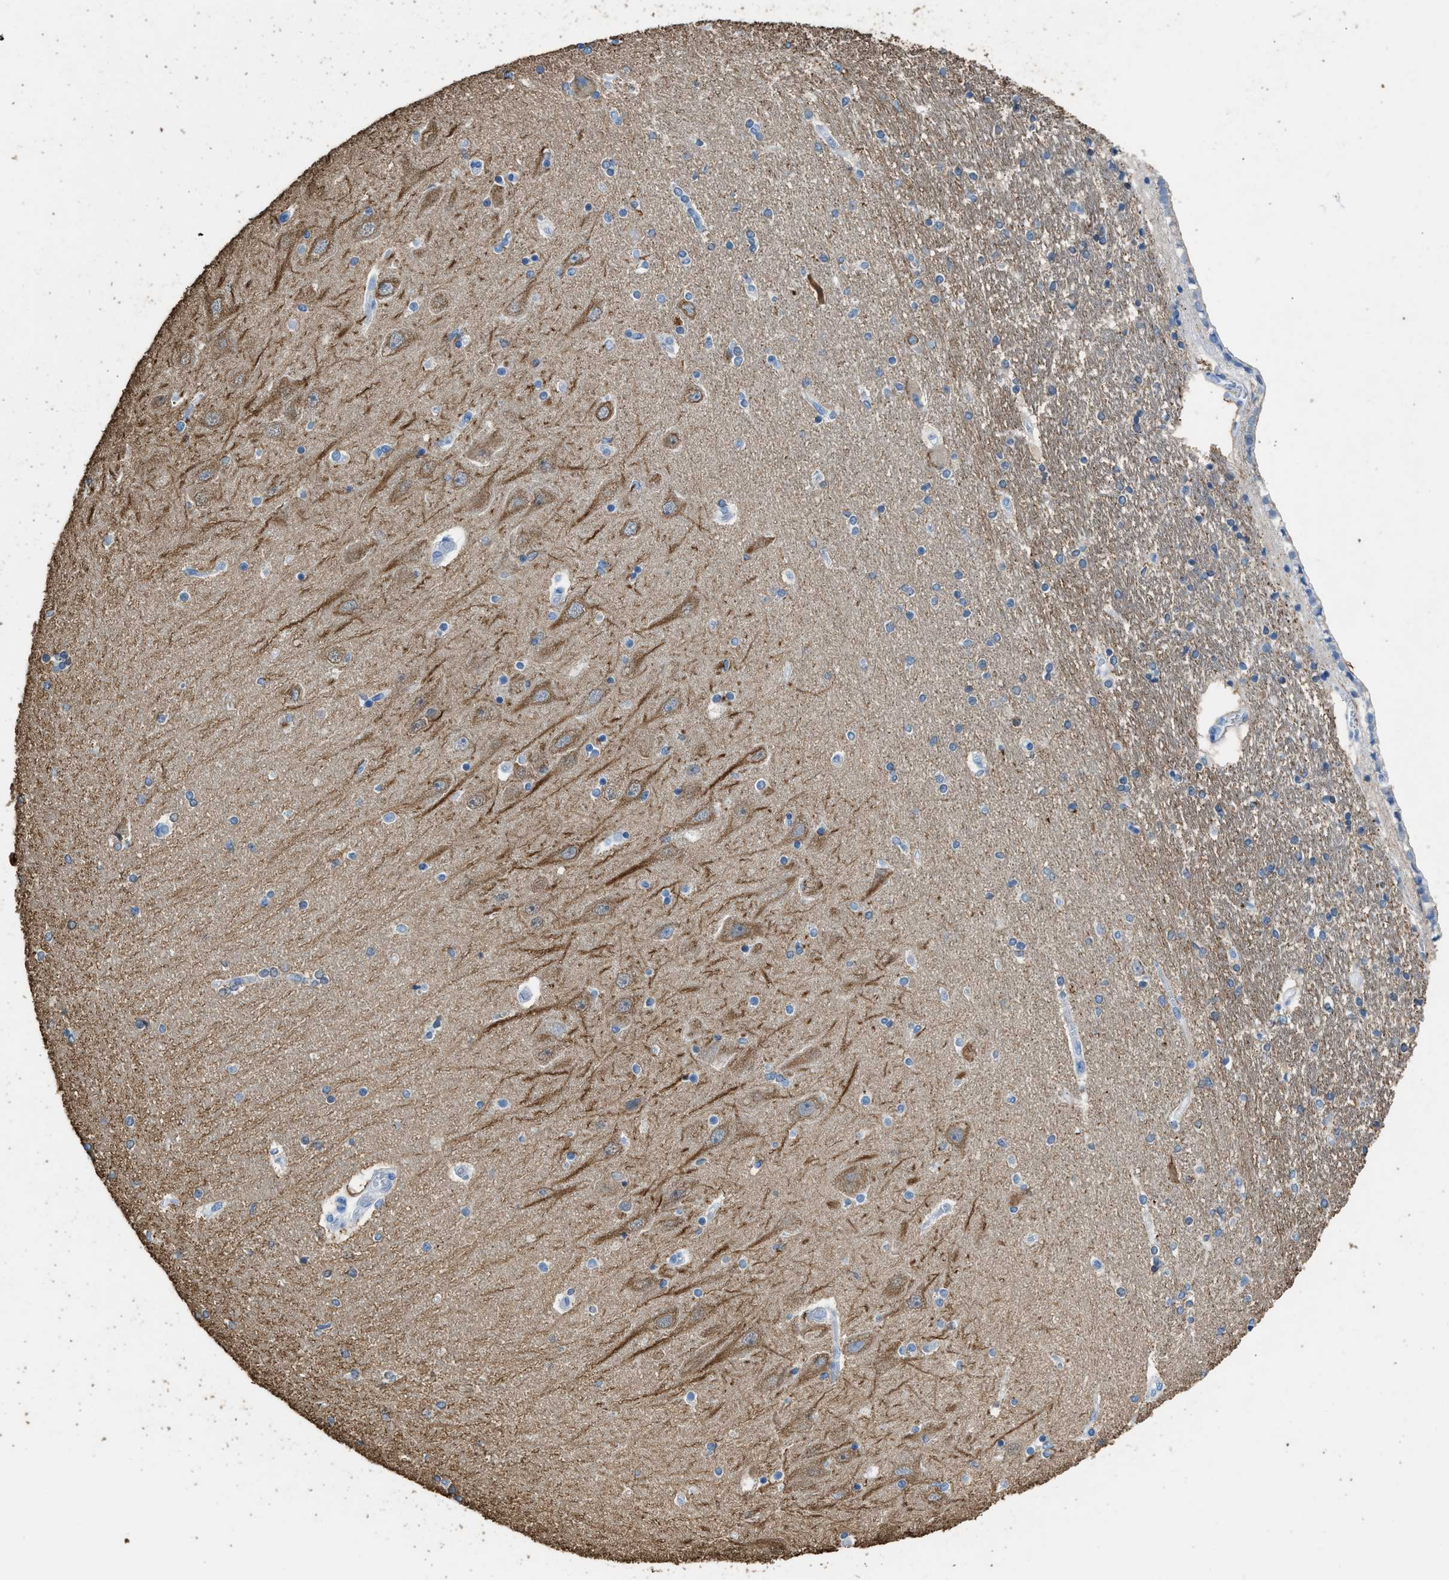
{"staining": {"intensity": "negative", "quantity": "none", "location": "none"}, "tissue": "hippocampus", "cell_type": "Glial cells", "image_type": "normal", "snomed": [{"axis": "morphology", "description": "Normal tissue, NOS"}, {"axis": "topography", "description": "Hippocampus"}], "caption": "A high-resolution photomicrograph shows IHC staining of unremarkable hippocampus, which exhibits no significant staining in glial cells. (DAB (3,3'-diaminobenzidine) immunohistochemistry (IHC) with hematoxylin counter stain).", "gene": "FAIM2", "patient": {"sex": "female", "age": 54}}